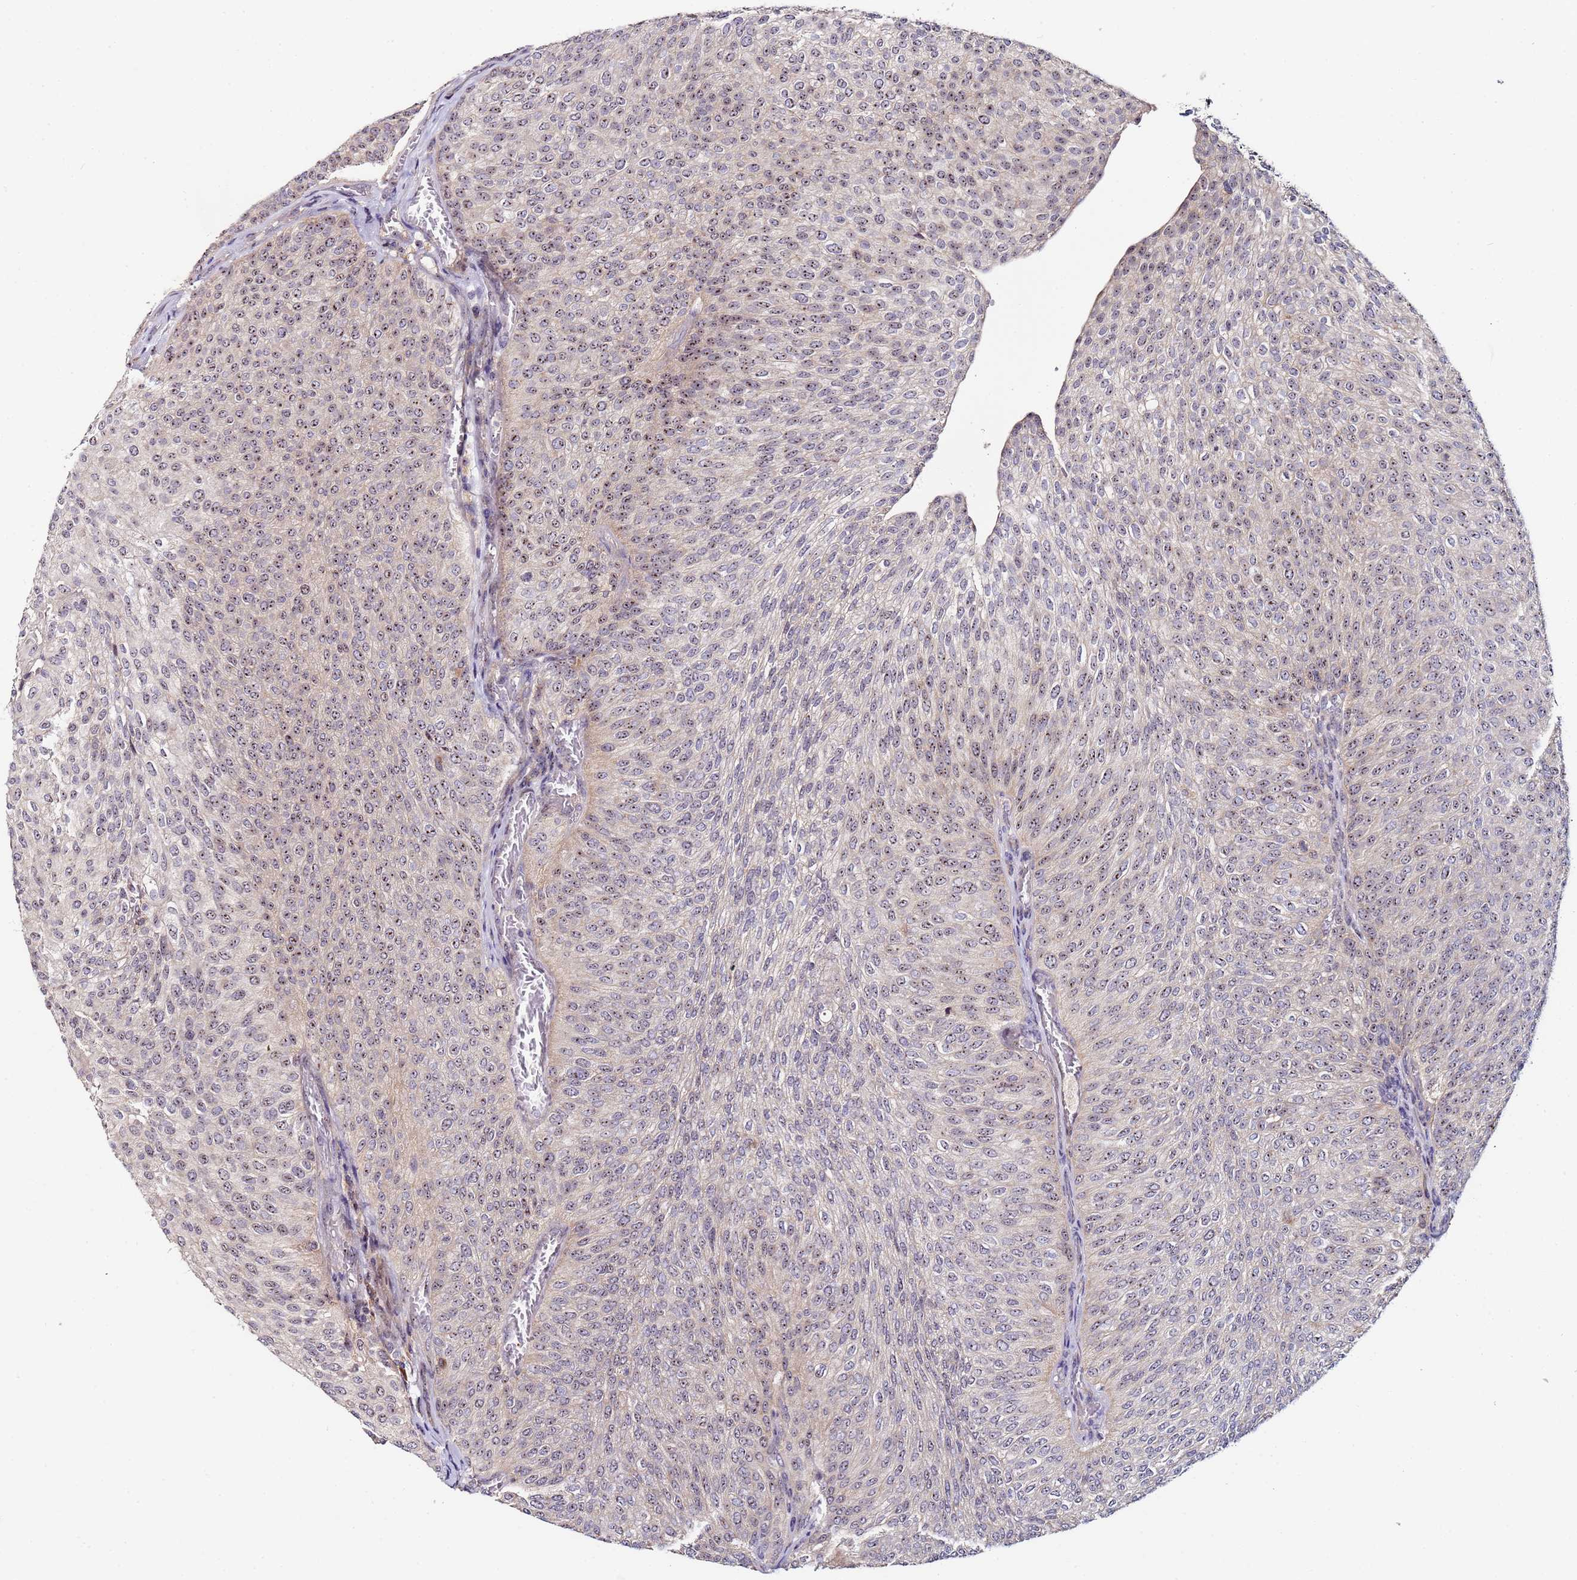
{"staining": {"intensity": "weak", "quantity": "25%-75%", "location": "nuclear"}, "tissue": "urothelial cancer", "cell_type": "Tumor cells", "image_type": "cancer", "snomed": [{"axis": "morphology", "description": "Urothelial carcinoma, High grade"}, {"axis": "topography", "description": "Urinary bladder"}], "caption": "Weak nuclear protein expression is seen in approximately 25%-75% of tumor cells in urothelial cancer.", "gene": "KRI1", "patient": {"sex": "female", "age": 79}}